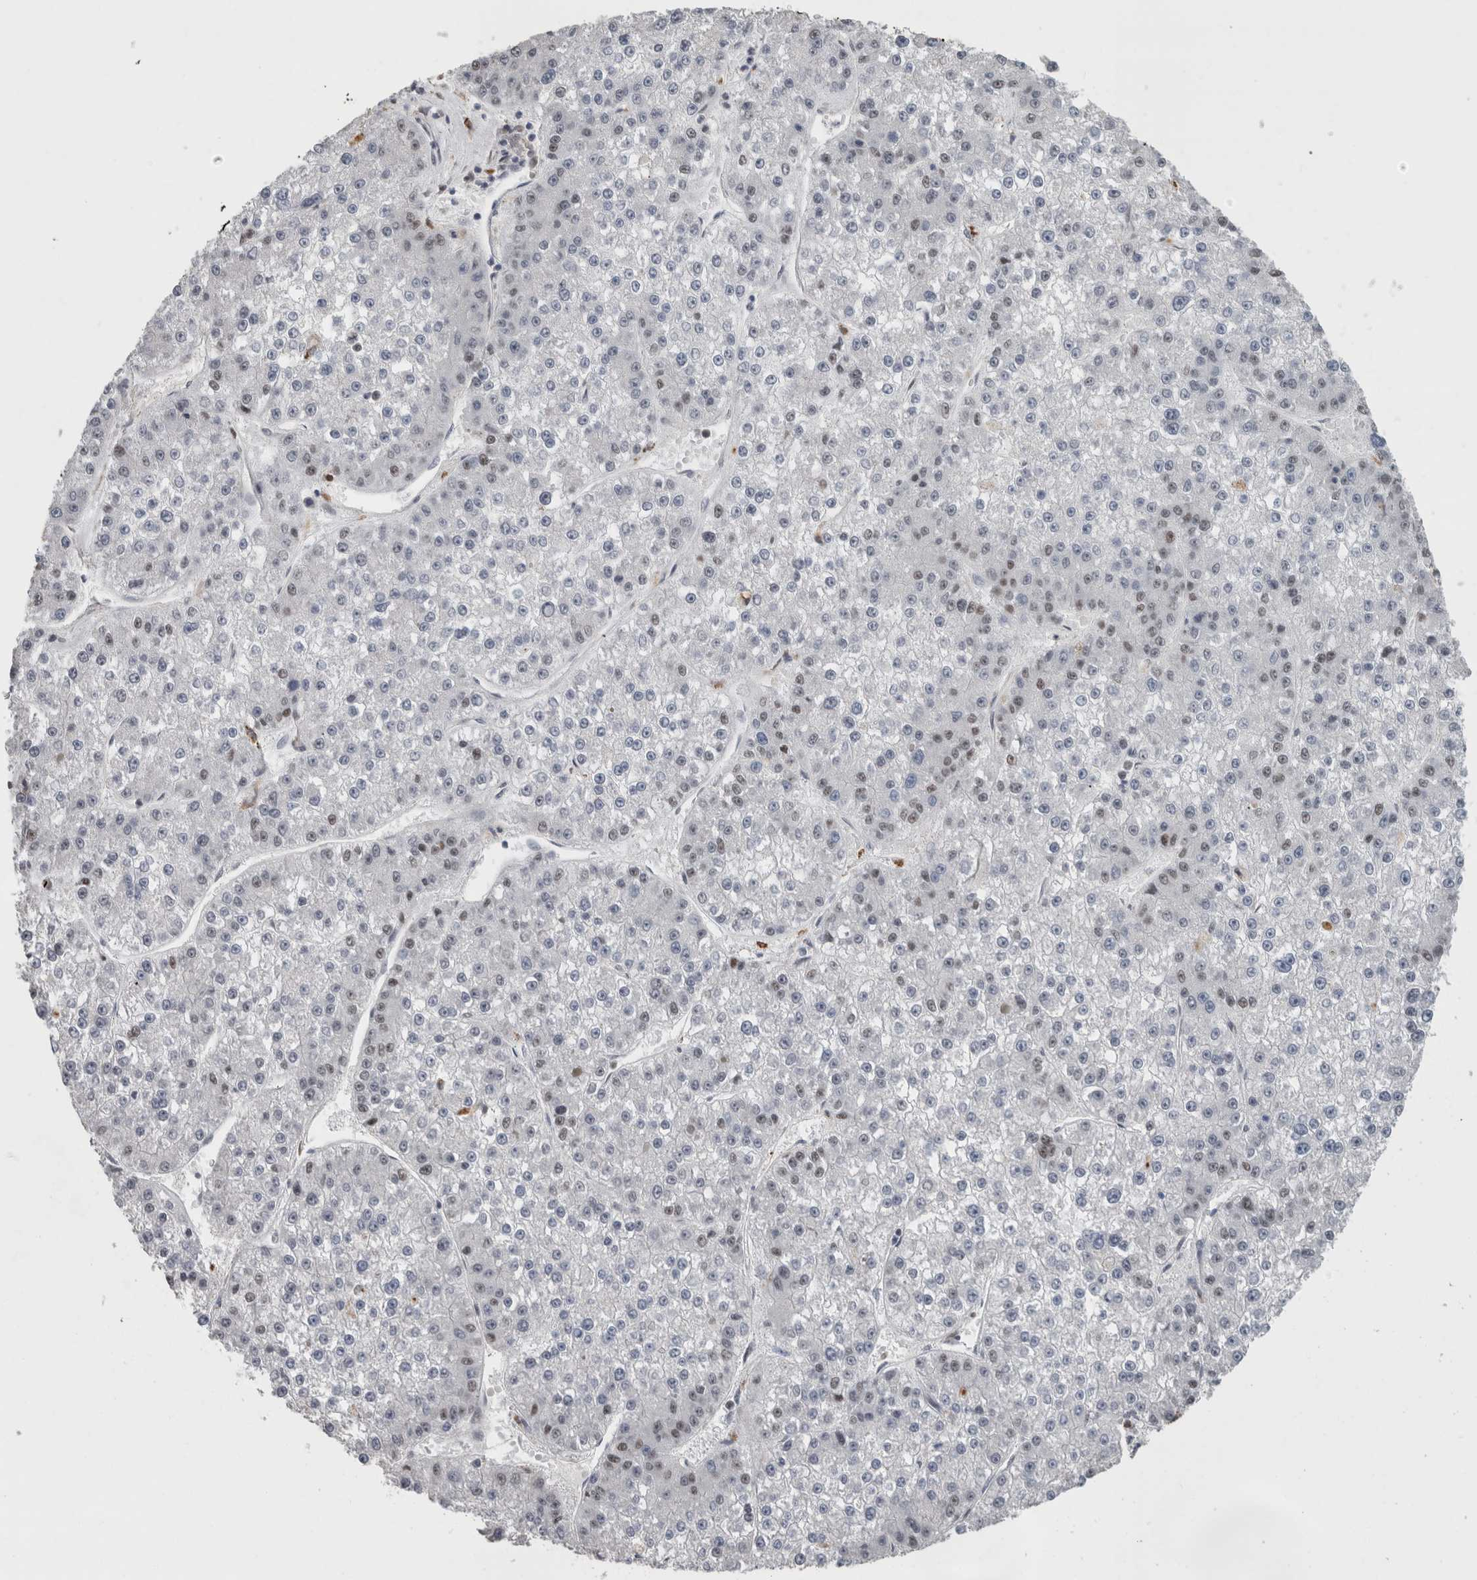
{"staining": {"intensity": "weak", "quantity": "<25%", "location": "nuclear"}, "tissue": "liver cancer", "cell_type": "Tumor cells", "image_type": "cancer", "snomed": [{"axis": "morphology", "description": "Carcinoma, Hepatocellular, NOS"}, {"axis": "topography", "description": "Liver"}], "caption": "Liver hepatocellular carcinoma was stained to show a protein in brown. There is no significant staining in tumor cells. (Stains: DAB (3,3'-diaminobenzidine) immunohistochemistry (IHC) with hematoxylin counter stain, Microscopy: brightfield microscopy at high magnification).", "gene": "POLD2", "patient": {"sex": "female", "age": 73}}